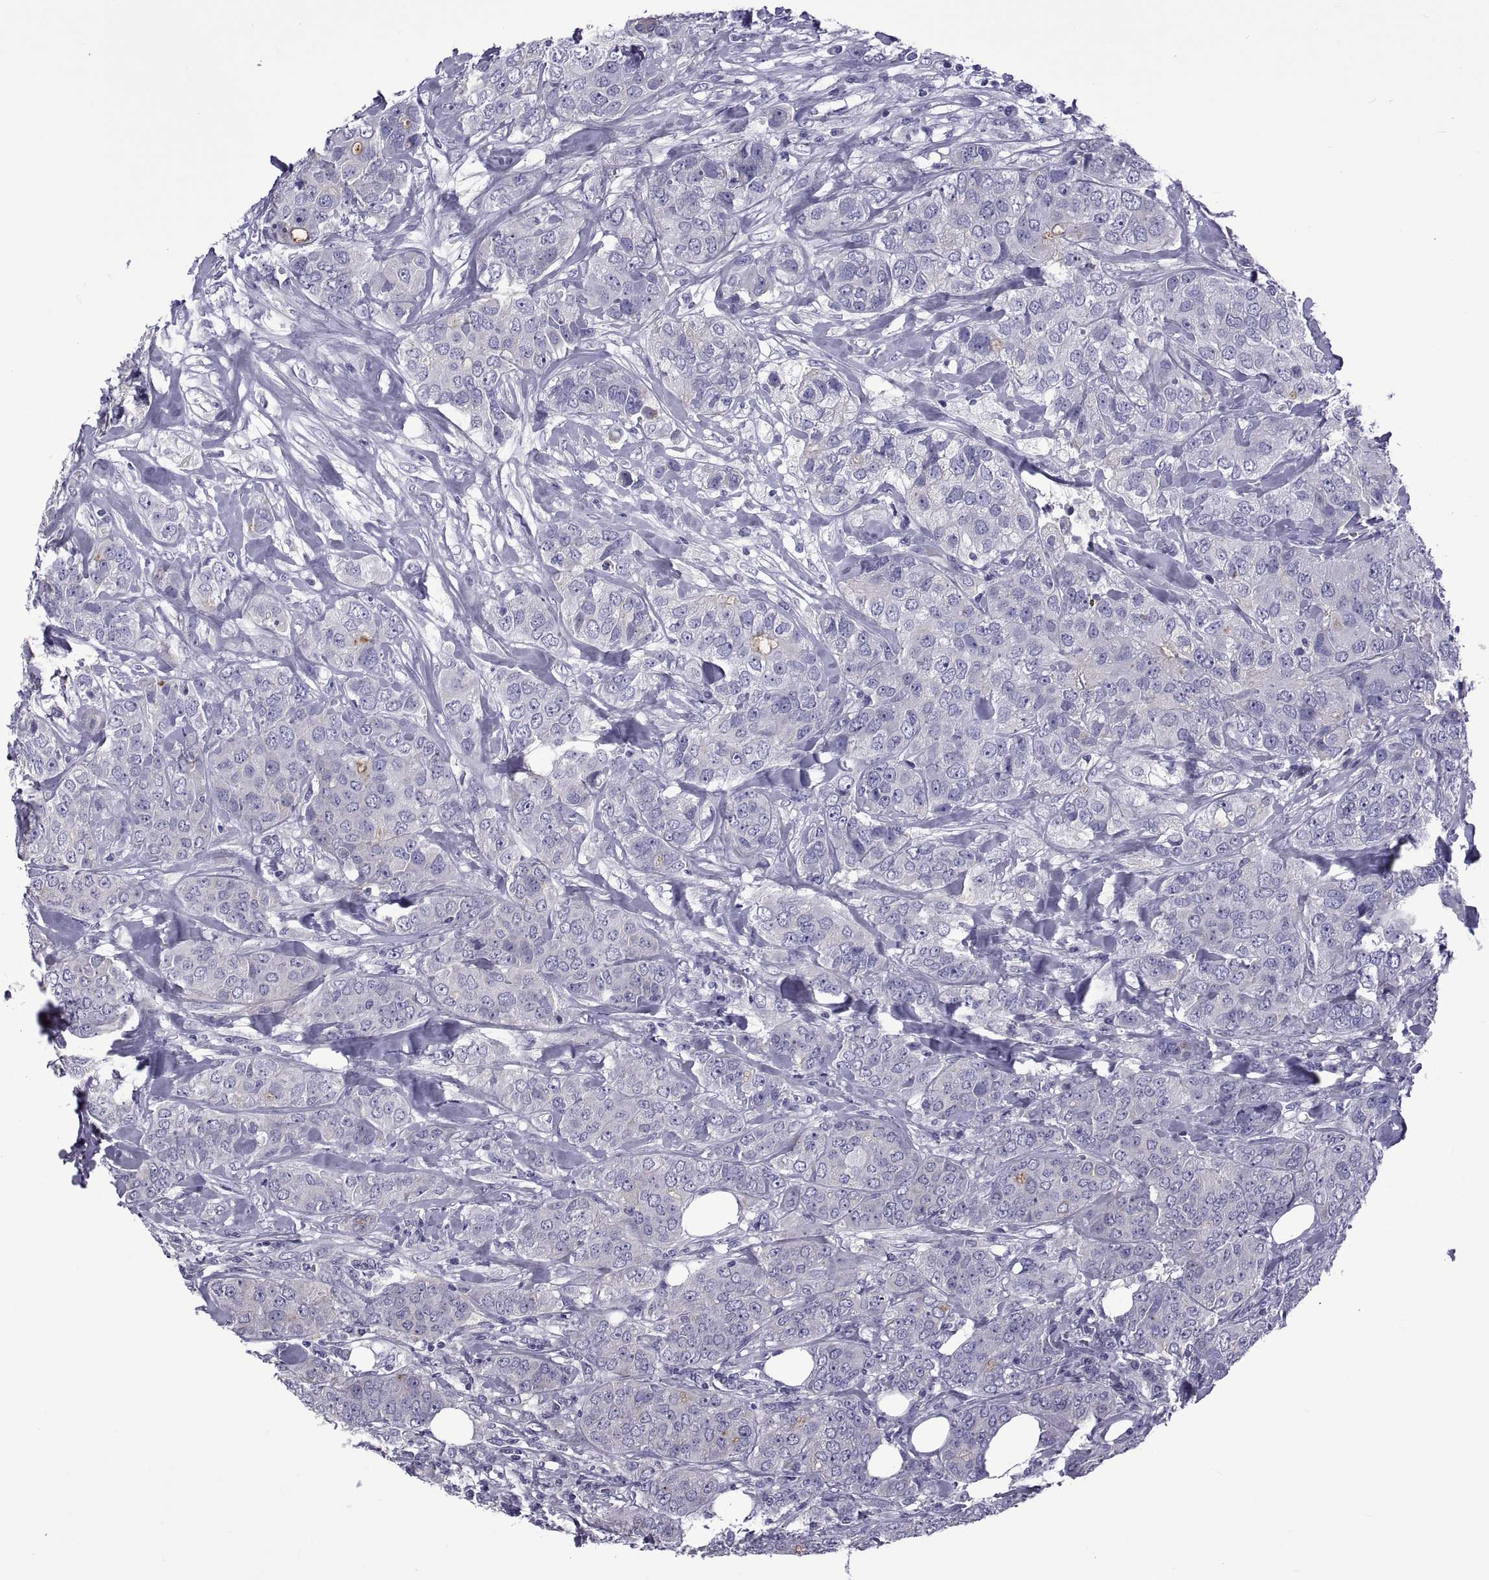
{"staining": {"intensity": "negative", "quantity": "none", "location": "none"}, "tissue": "breast cancer", "cell_type": "Tumor cells", "image_type": "cancer", "snomed": [{"axis": "morphology", "description": "Duct carcinoma"}, {"axis": "topography", "description": "Breast"}], "caption": "Photomicrograph shows no significant protein positivity in tumor cells of breast intraductal carcinoma.", "gene": "TMC3", "patient": {"sex": "female", "age": 43}}